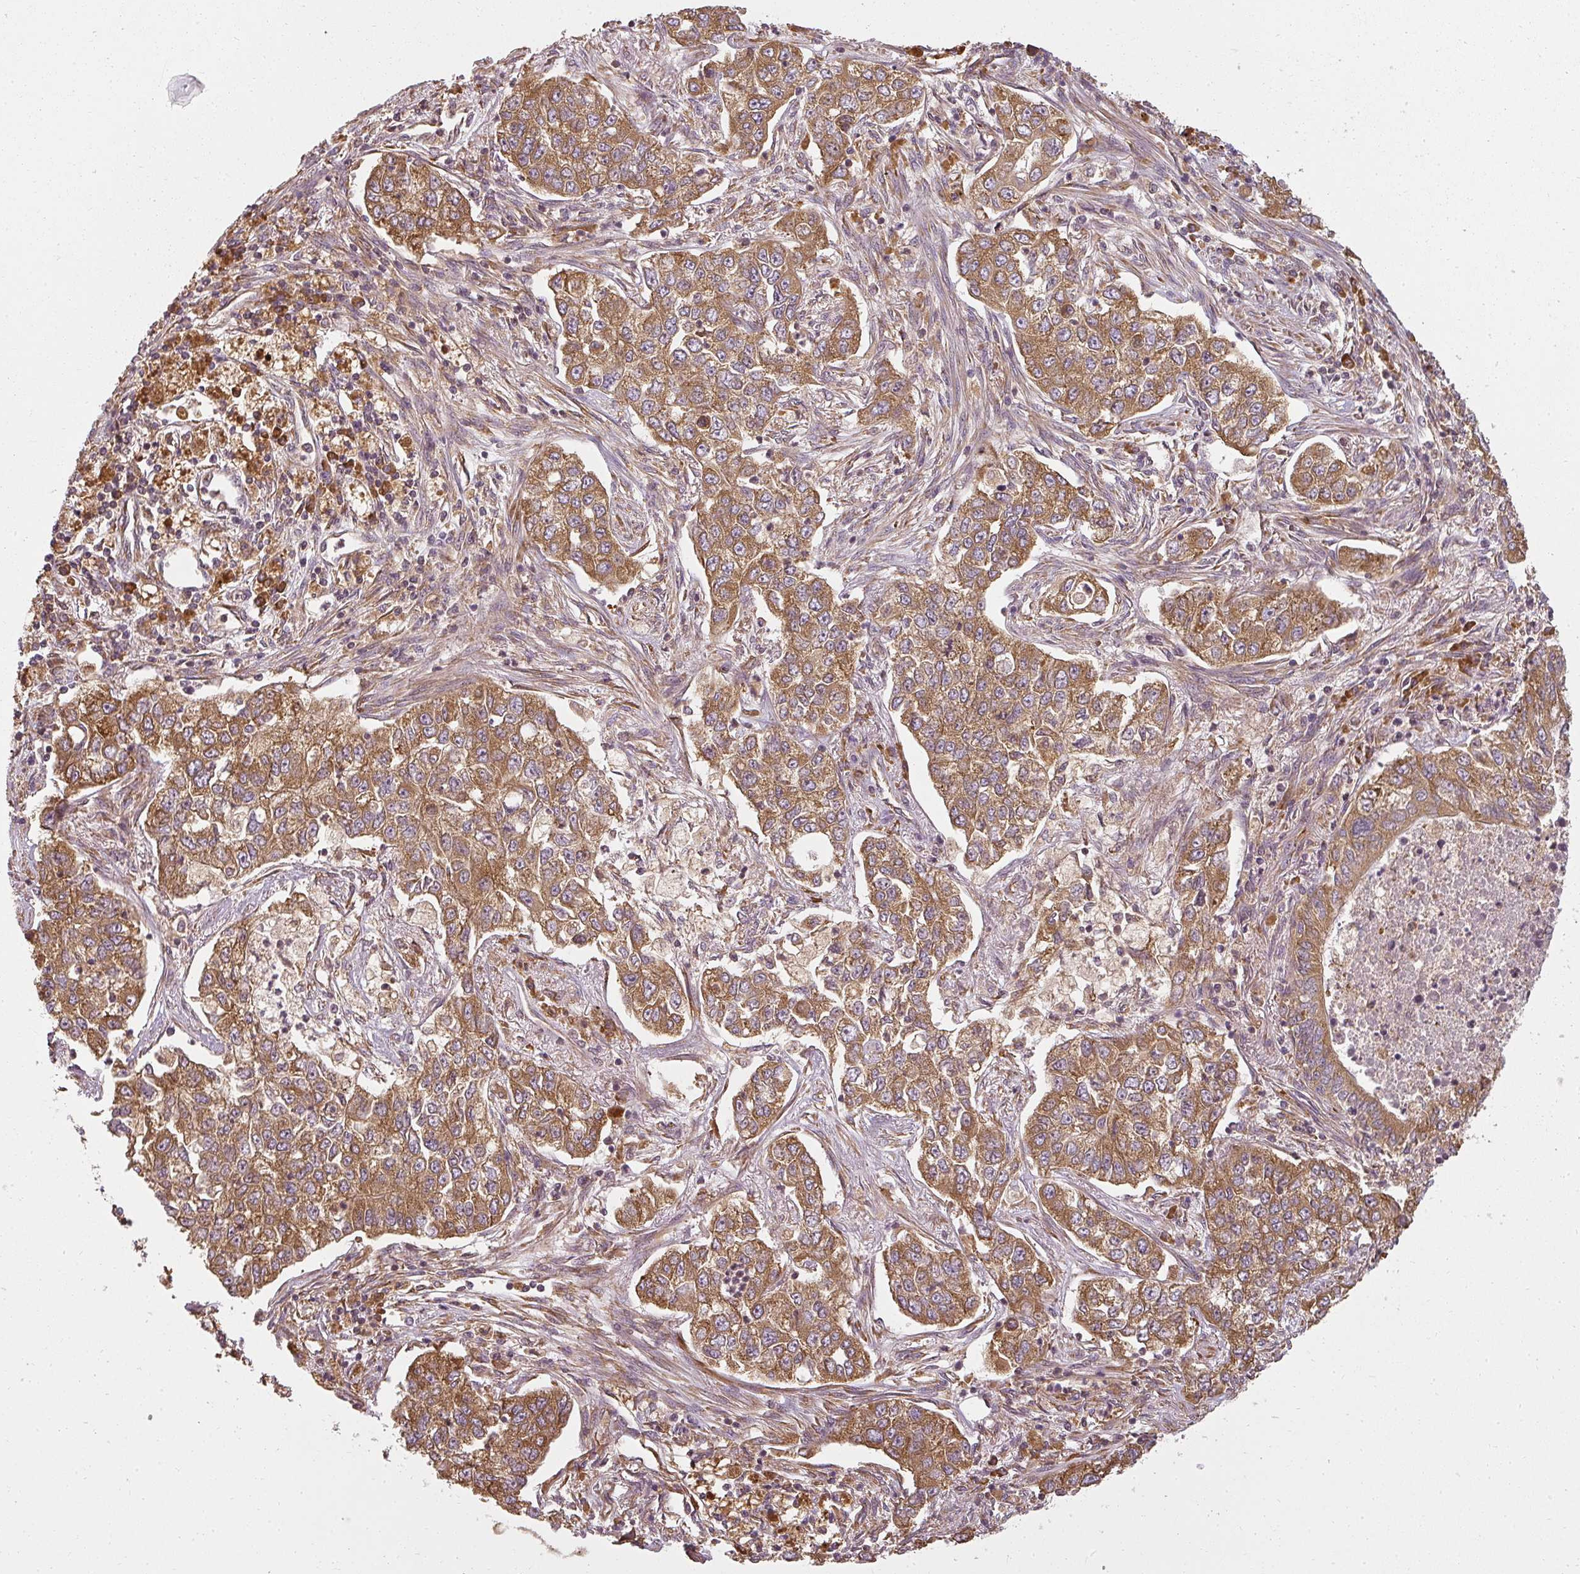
{"staining": {"intensity": "strong", "quantity": ">75%", "location": "cytoplasmic/membranous"}, "tissue": "lung cancer", "cell_type": "Tumor cells", "image_type": "cancer", "snomed": [{"axis": "morphology", "description": "Squamous cell carcinoma, NOS"}, {"axis": "topography", "description": "Lung"}], "caption": "Strong cytoplasmic/membranous protein expression is seen in approximately >75% of tumor cells in squamous cell carcinoma (lung). (DAB (3,3'-diaminobenzidine) IHC with brightfield microscopy, high magnification).", "gene": "RPL24", "patient": {"sex": "male", "age": 74}}